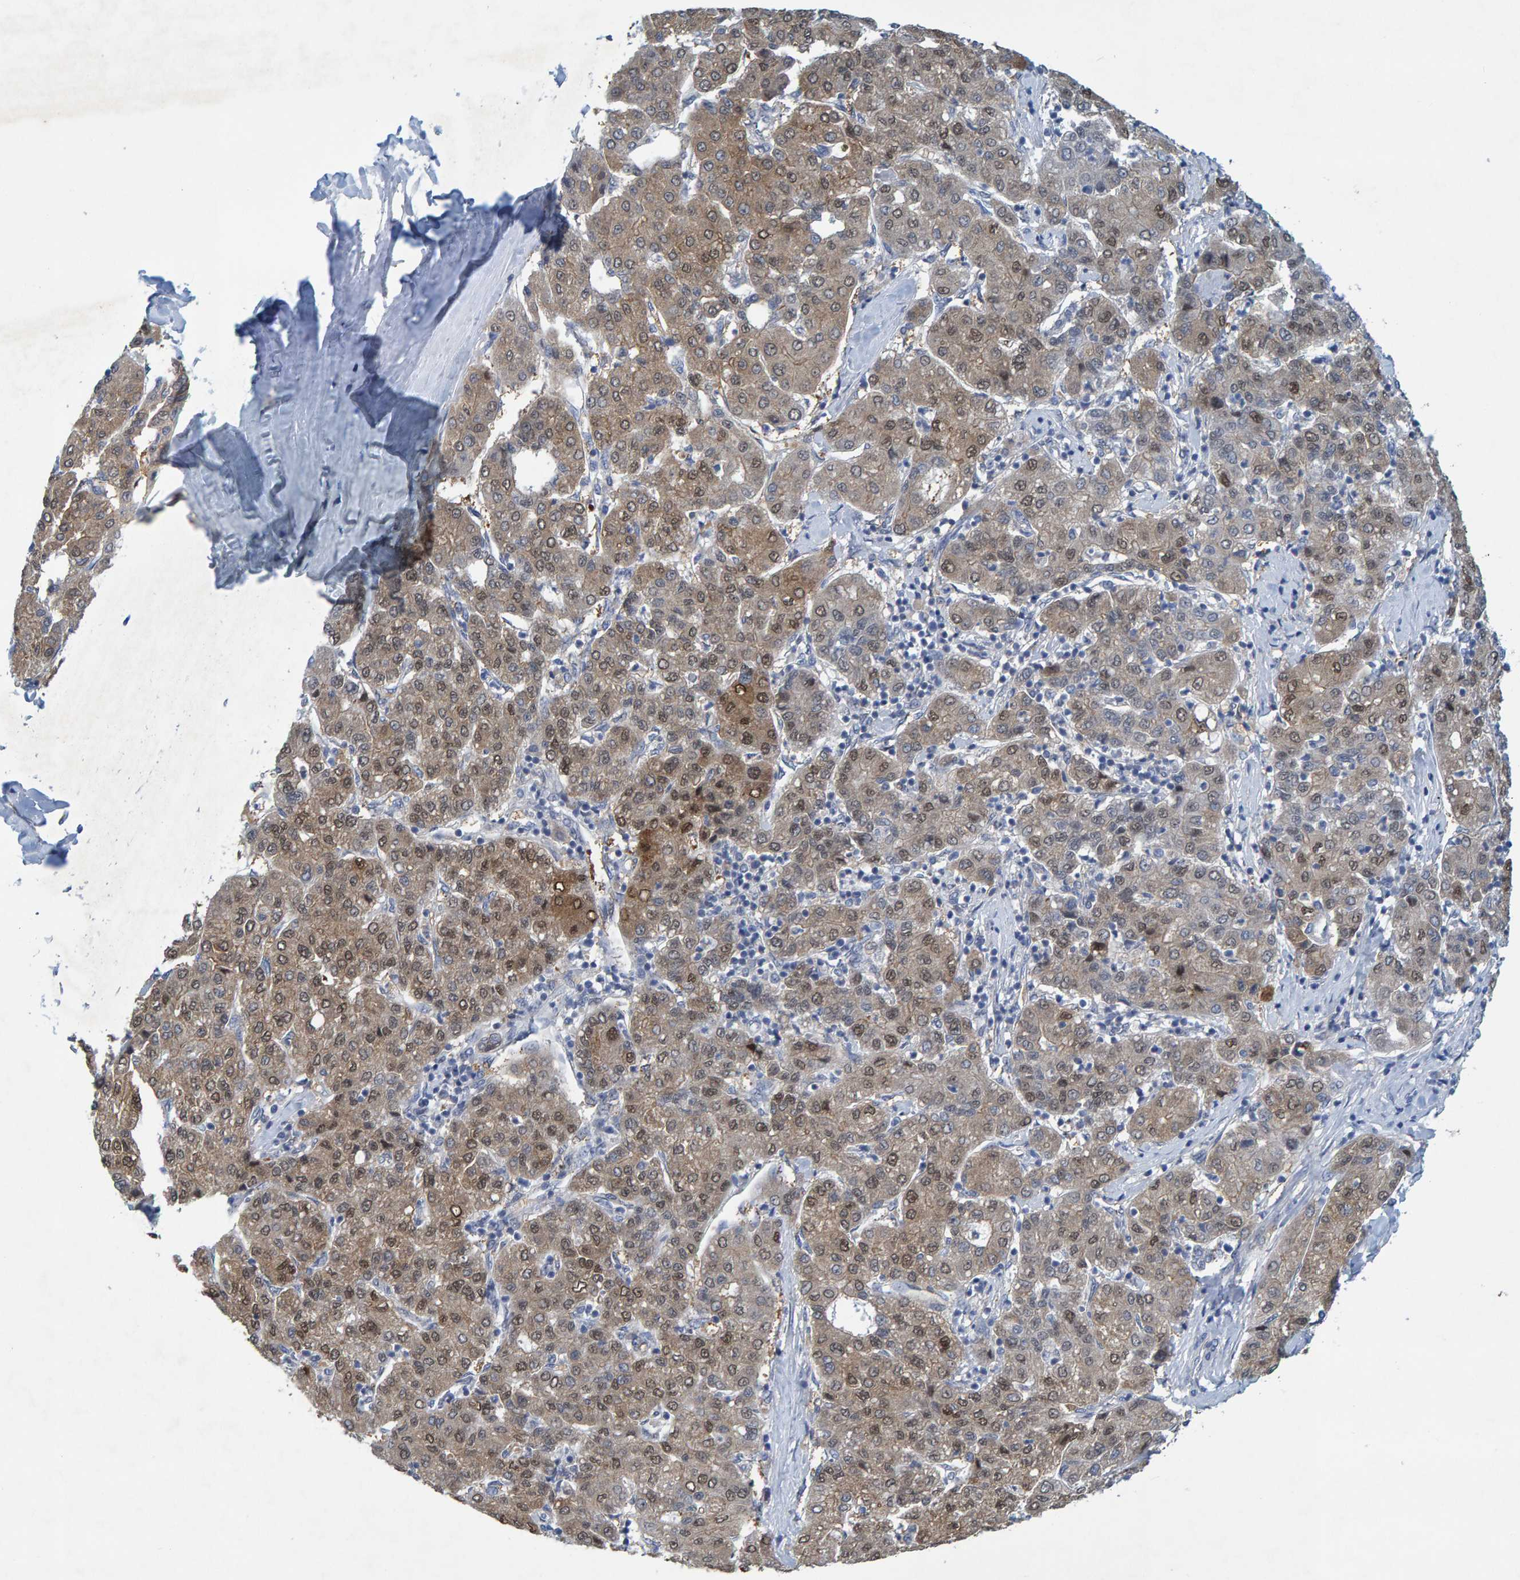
{"staining": {"intensity": "moderate", "quantity": ">75%", "location": "cytoplasmic/membranous,nuclear"}, "tissue": "liver cancer", "cell_type": "Tumor cells", "image_type": "cancer", "snomed": [{"axis": "morphology", "description": "Carcinoma, Hepatocellular, NOS"}, {"axis": "topography", "description": "Liver"}], "caption": "IHC photomicrograph of liver cancer stained for a protein (brown), which demonstrates medium levels of moderate cytoplasmic/membranous and nuclear expression in about >75% of tumor cells.", "gene": "ALAD", "patient": {"sex": "male", "age": 65}}